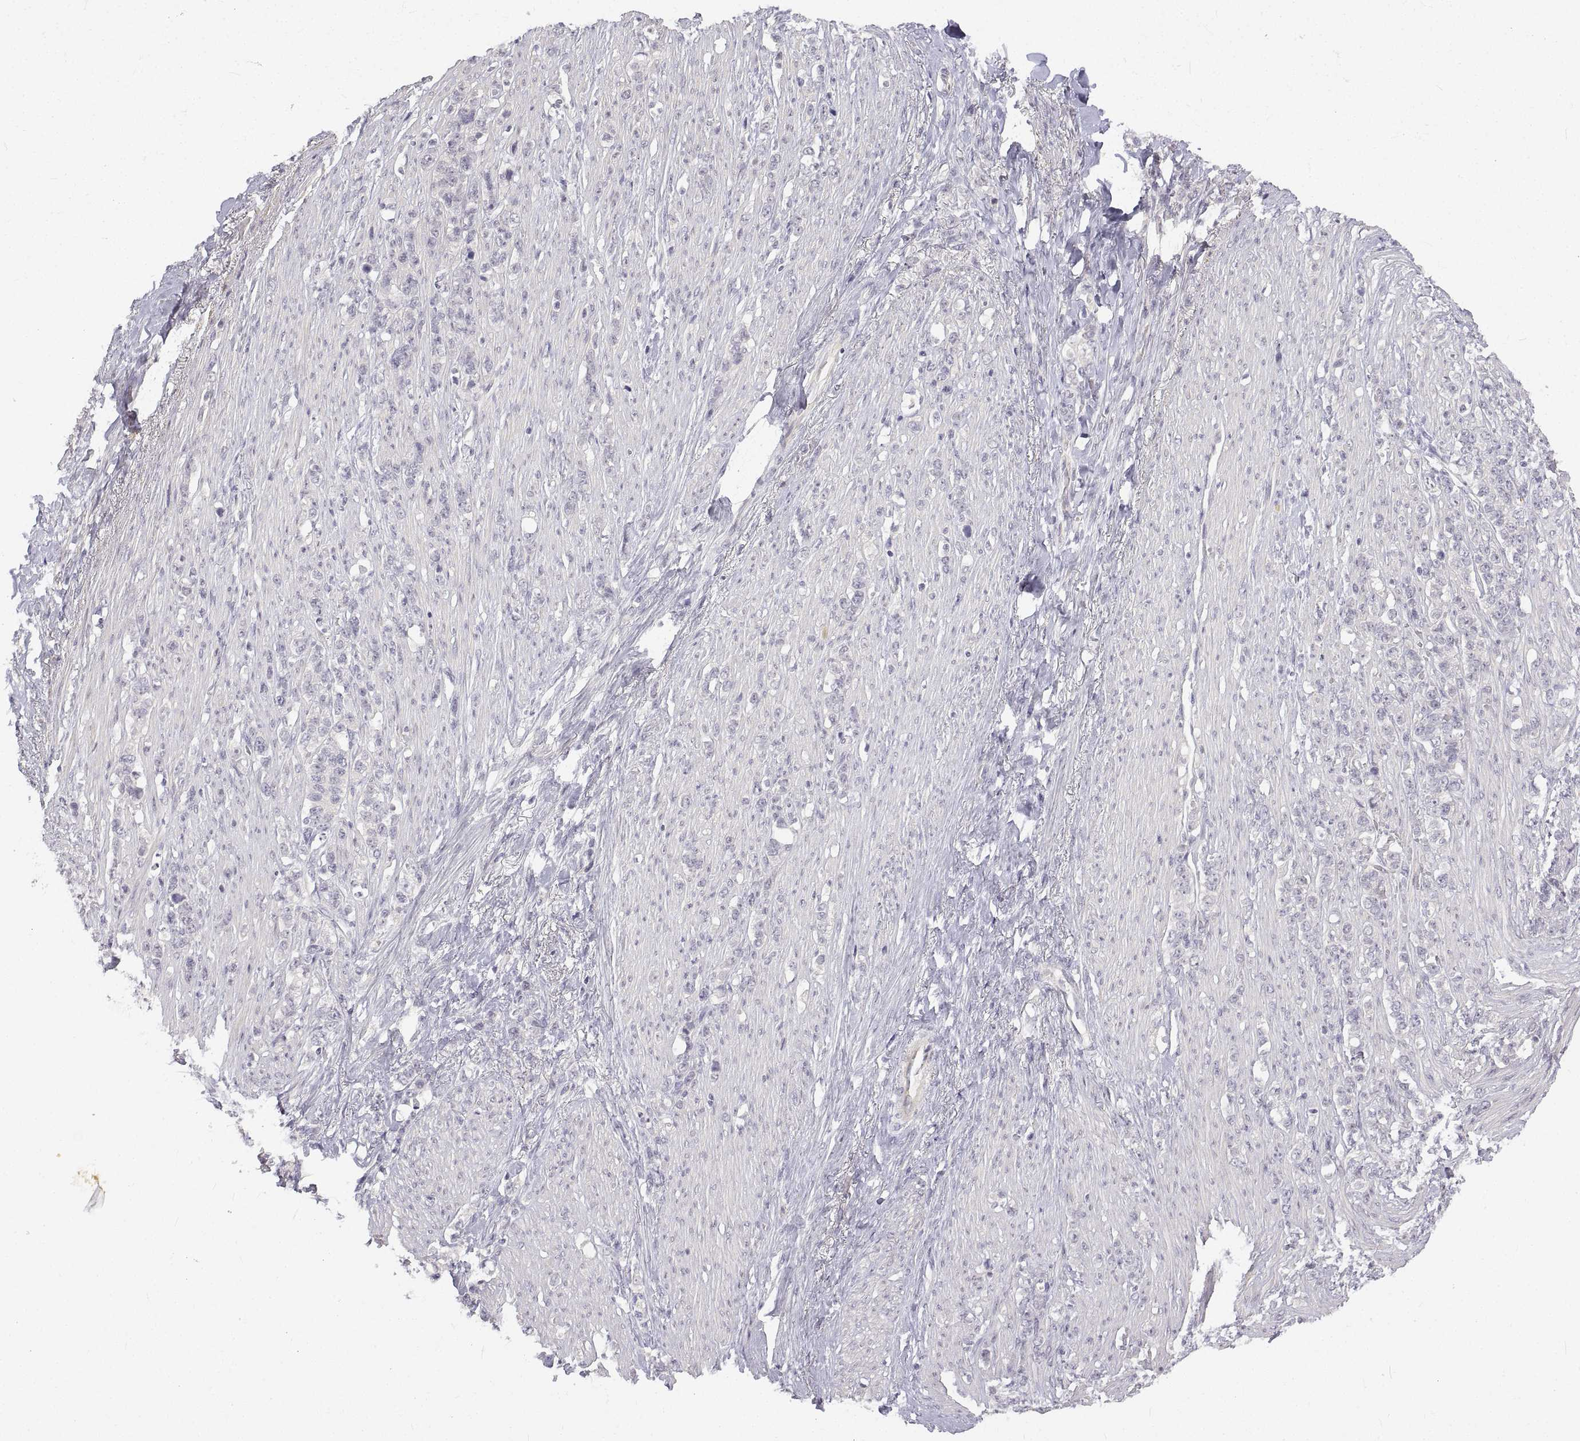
{"staining": {"intensity": "negative", "quantity": "none", "location": "none"}, "tissue": "stomach cancer", "cell_type": "Tumor cells", "image_type": "cancer", "snomed": [{"axis": "morphology", "description": "Adenocarcinoma, NOS"}, {"axis": "topography", "description": "Stomach, lower"}], "caption": "Immunohistochemistry (IHC) of human stomach cancer (adenocarcinoma) exhibits no staining in tumor cells.", "gene": "ANO2", "patient": {"sex": "male", "age": 88}}